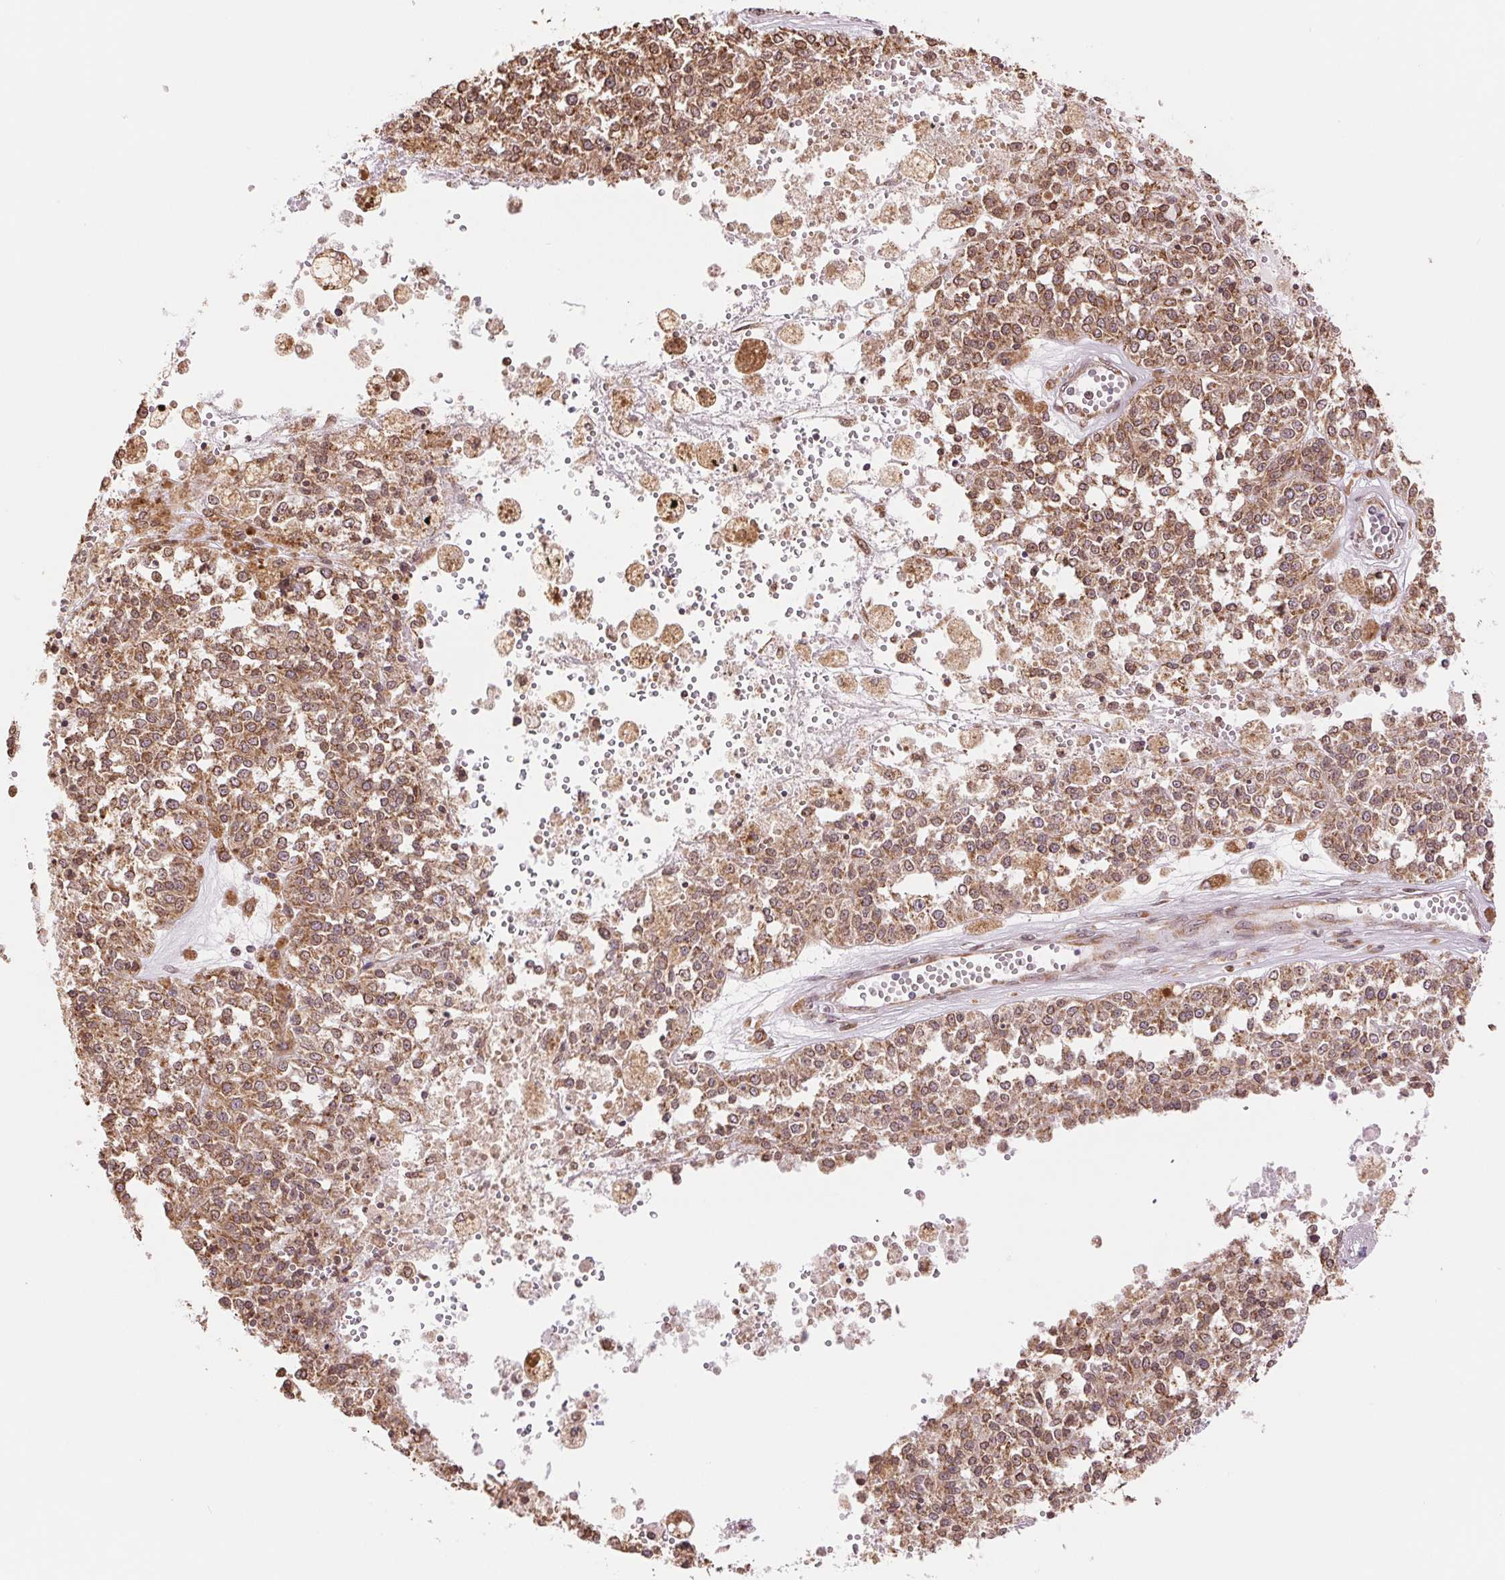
{"staining": {"intensity": "moderate", "quantity": ">75%", "location": "cytoplasmic/membranous"}, "tissue": "melanoma", "cell_type": "Tumor cells", "image_type": "cancer", "snomed": [{"axis": "morphology", "description": "Malignant melanoma, Metastatic site"}, {"axis": "topography", "description": "Lymph node"}], "caption": "Melanoma stained with DAB immunohistochemistry exhibits medium levels of moderate cytoplasmic/membranous positivity in approximately >75% of tumor cells. (DAB = brown stain, brightfield microscopy at high magnification).", "gene": "RPN1", "patient": {"sex": "female", "age": 64}}